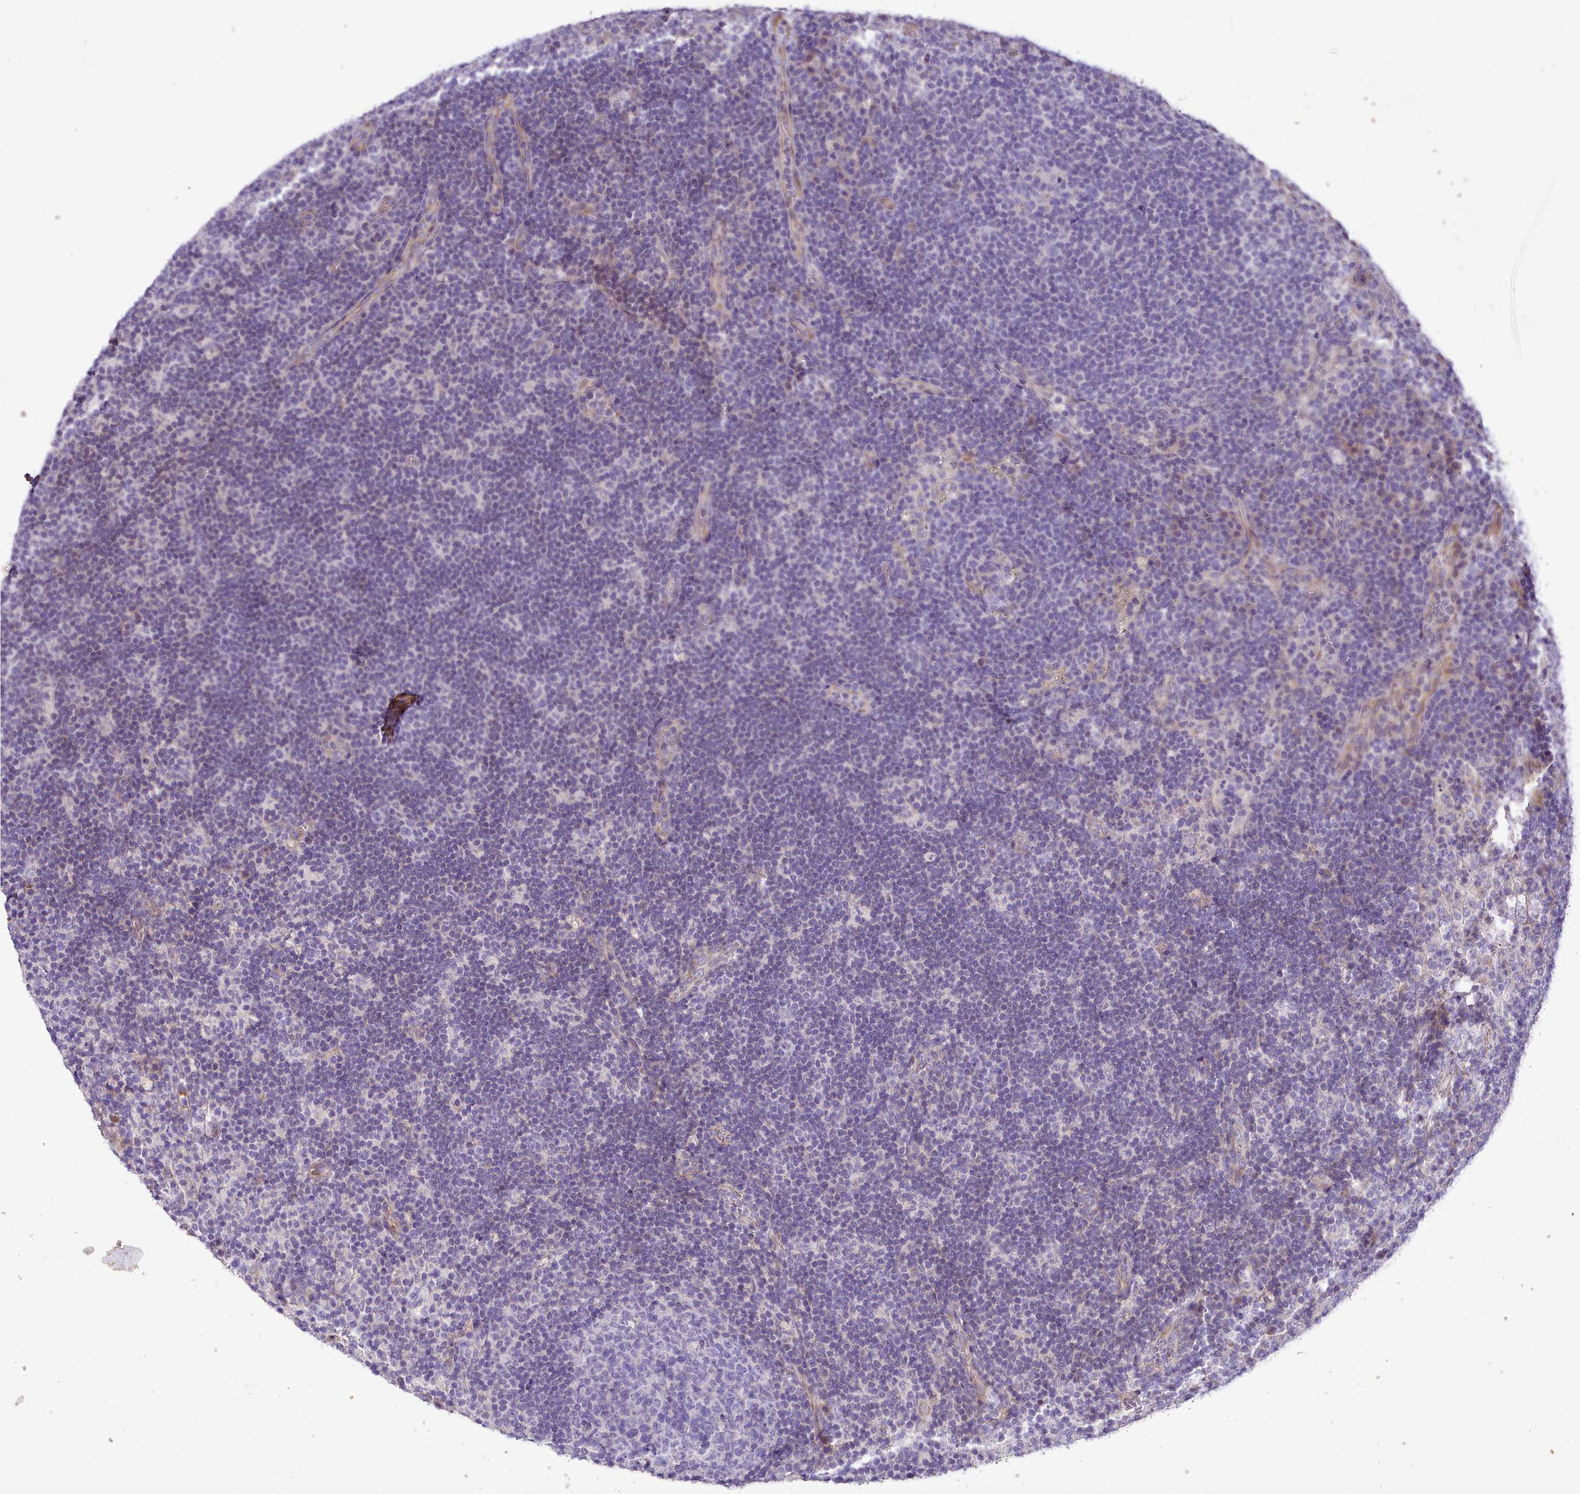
{"staining": {"intensity": "negative", "quantity": "none", "location": "none"}, "tissue": "lymph node", "cell_type": "Germinal center cells", "image_type": "normal", "snomed": [{"axis": "morphology", "description": "Normal tissue, NOS"}, {"axis": "topography", "description": "Lymph node"}], "caption": "Photomicrograph shows no protein expression in germinal center cells of unremarkable lymph node. (Brightfield microscopy of DAB (3,3'-diaminobenzidine) immunohistochemistry (IHC) at high magnification).", "gene": "NBPF10", "patient": {"sex": "female", "age": 70}}